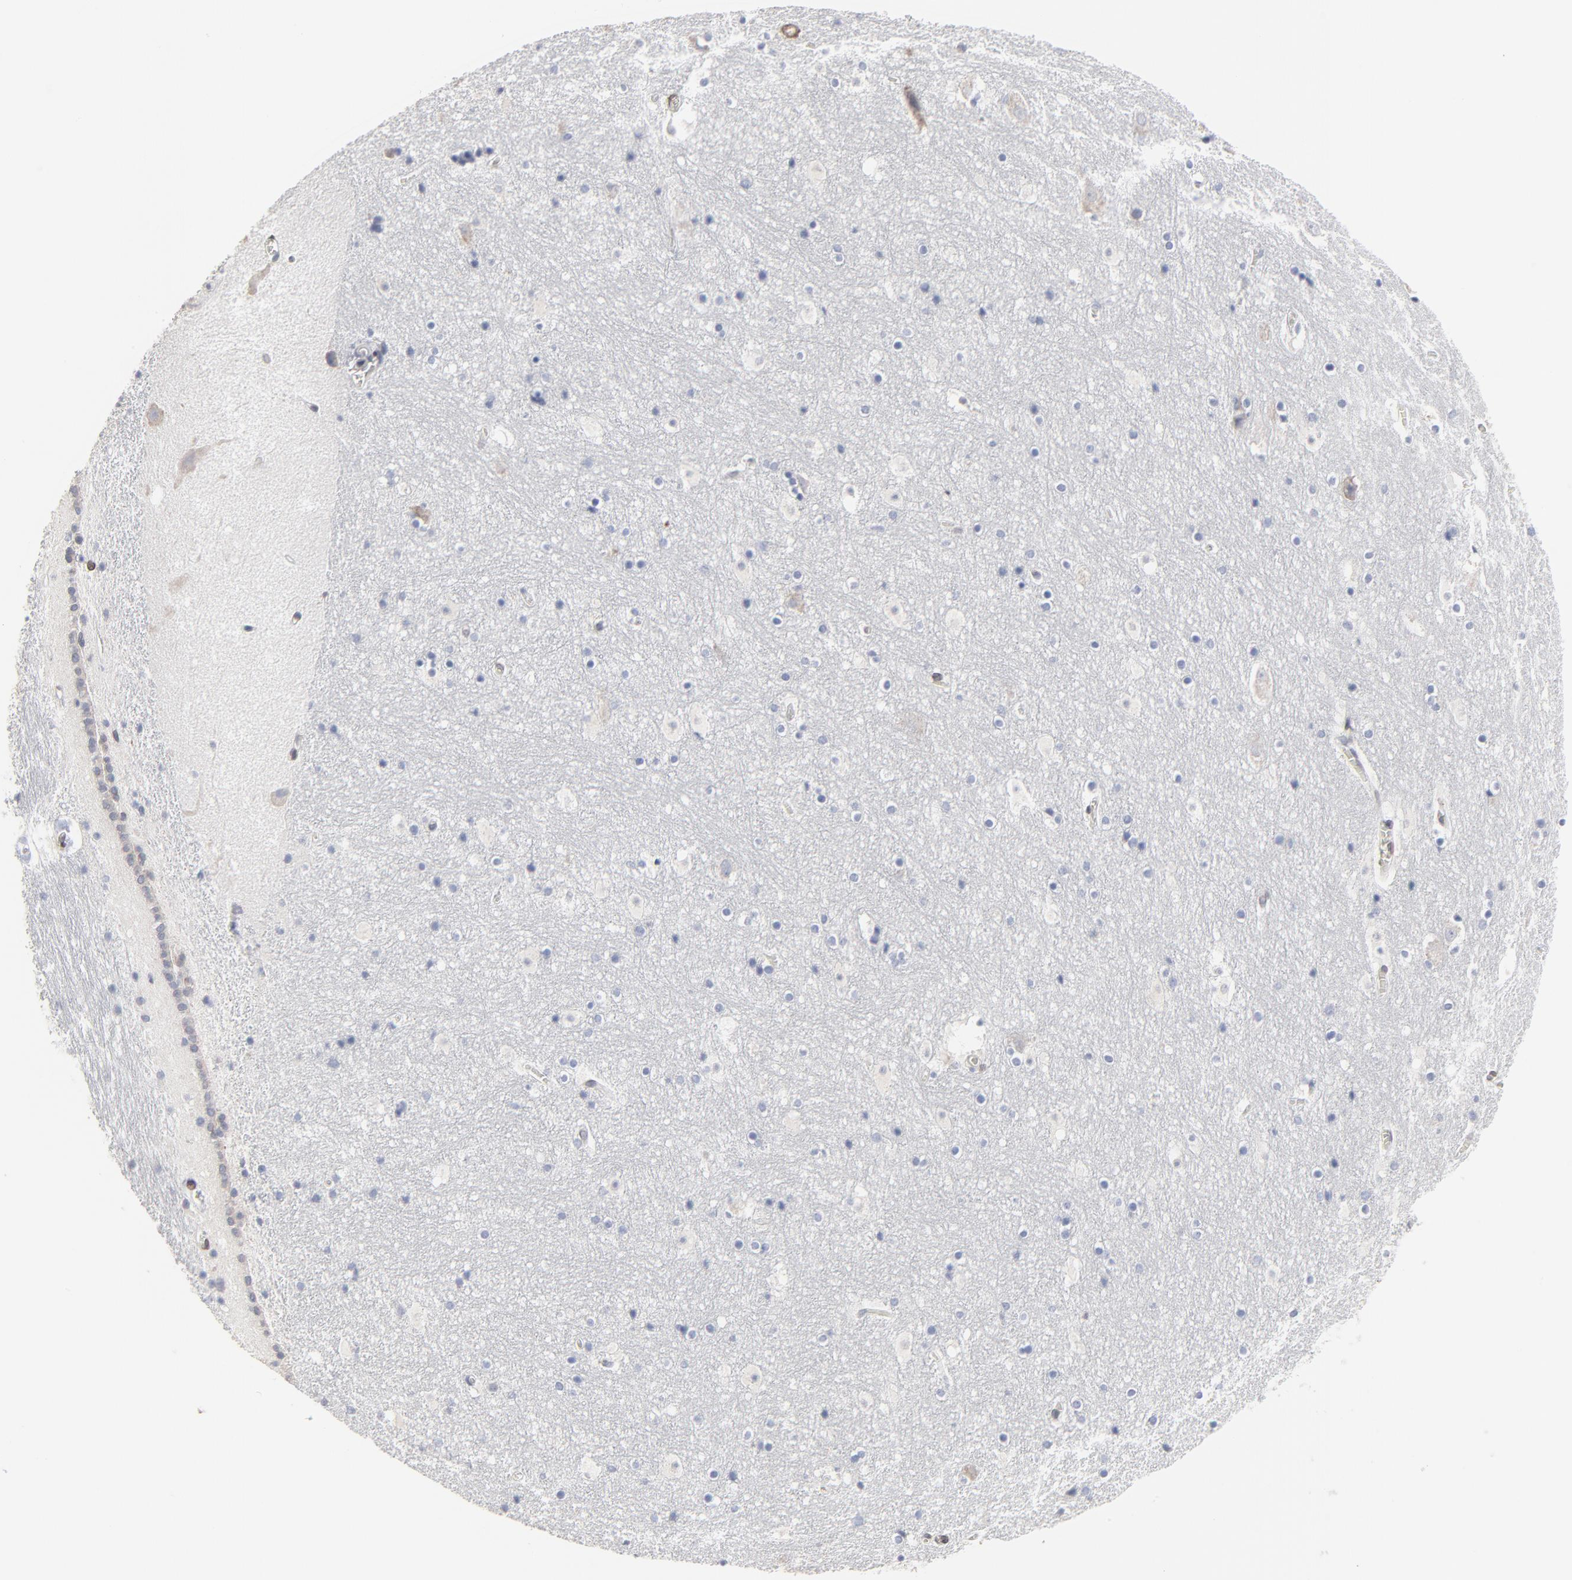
{"staining": {"intensity": "negative", "quantity": "none", "location": "none"}, "tissue": "hippocampus", "cell_type": "Glial cells", "image_type": "normal", "snomed": [{"axis": "morphology", "description": "Normal tissue, NOS"}, {"axis": "topography", "description": "Hippocampus"}], "caption": "Glial cells show no significant staining in normal hippocampus. The staining is performed using DAB (3,3'-diaminobenzidine) brown chromogen with nuclei counter-stained in using hematoxylin.", "gene": "SYNE2", "patient": {"sex": "male", "age": 45}}